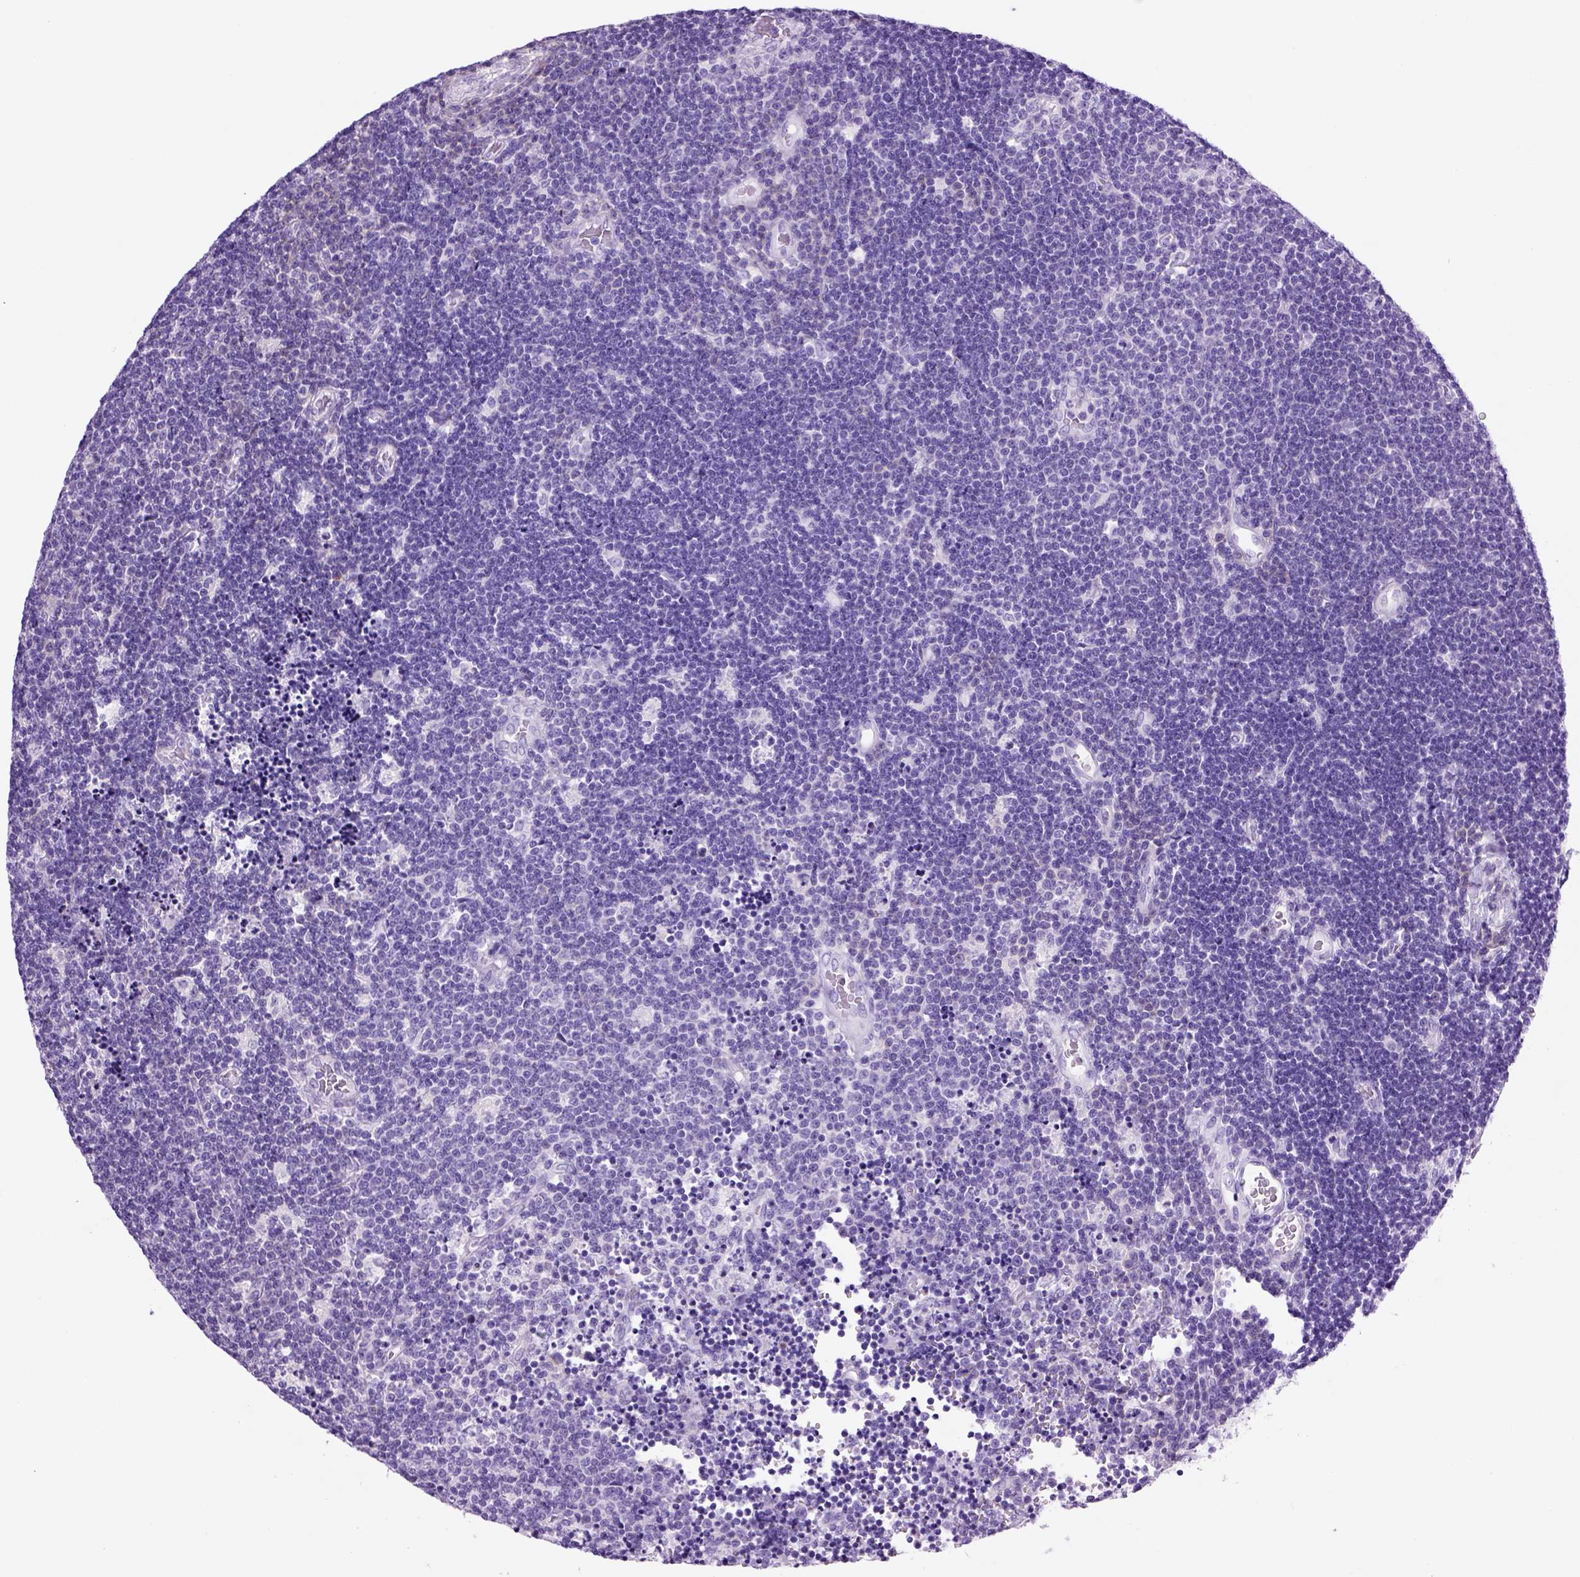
{"staining": {"intensity": "negative", "quantity": "none", "location": "none"}, "tissue": "lymphoma", "cell_type": "Tumor cells", "image_type": "cancer", "snomed": [{"axis": "morphology", "description": "Malignant lymphoma, non-Hodgkin's type, Low grade"}, {"axis": "topography", "description": "Brain"}], "caption": "Tumor cells are negative for brown protein staining in lymphoma.", "gene": "HHIPL2", "patient": {"sex": "female", "age": 66}}